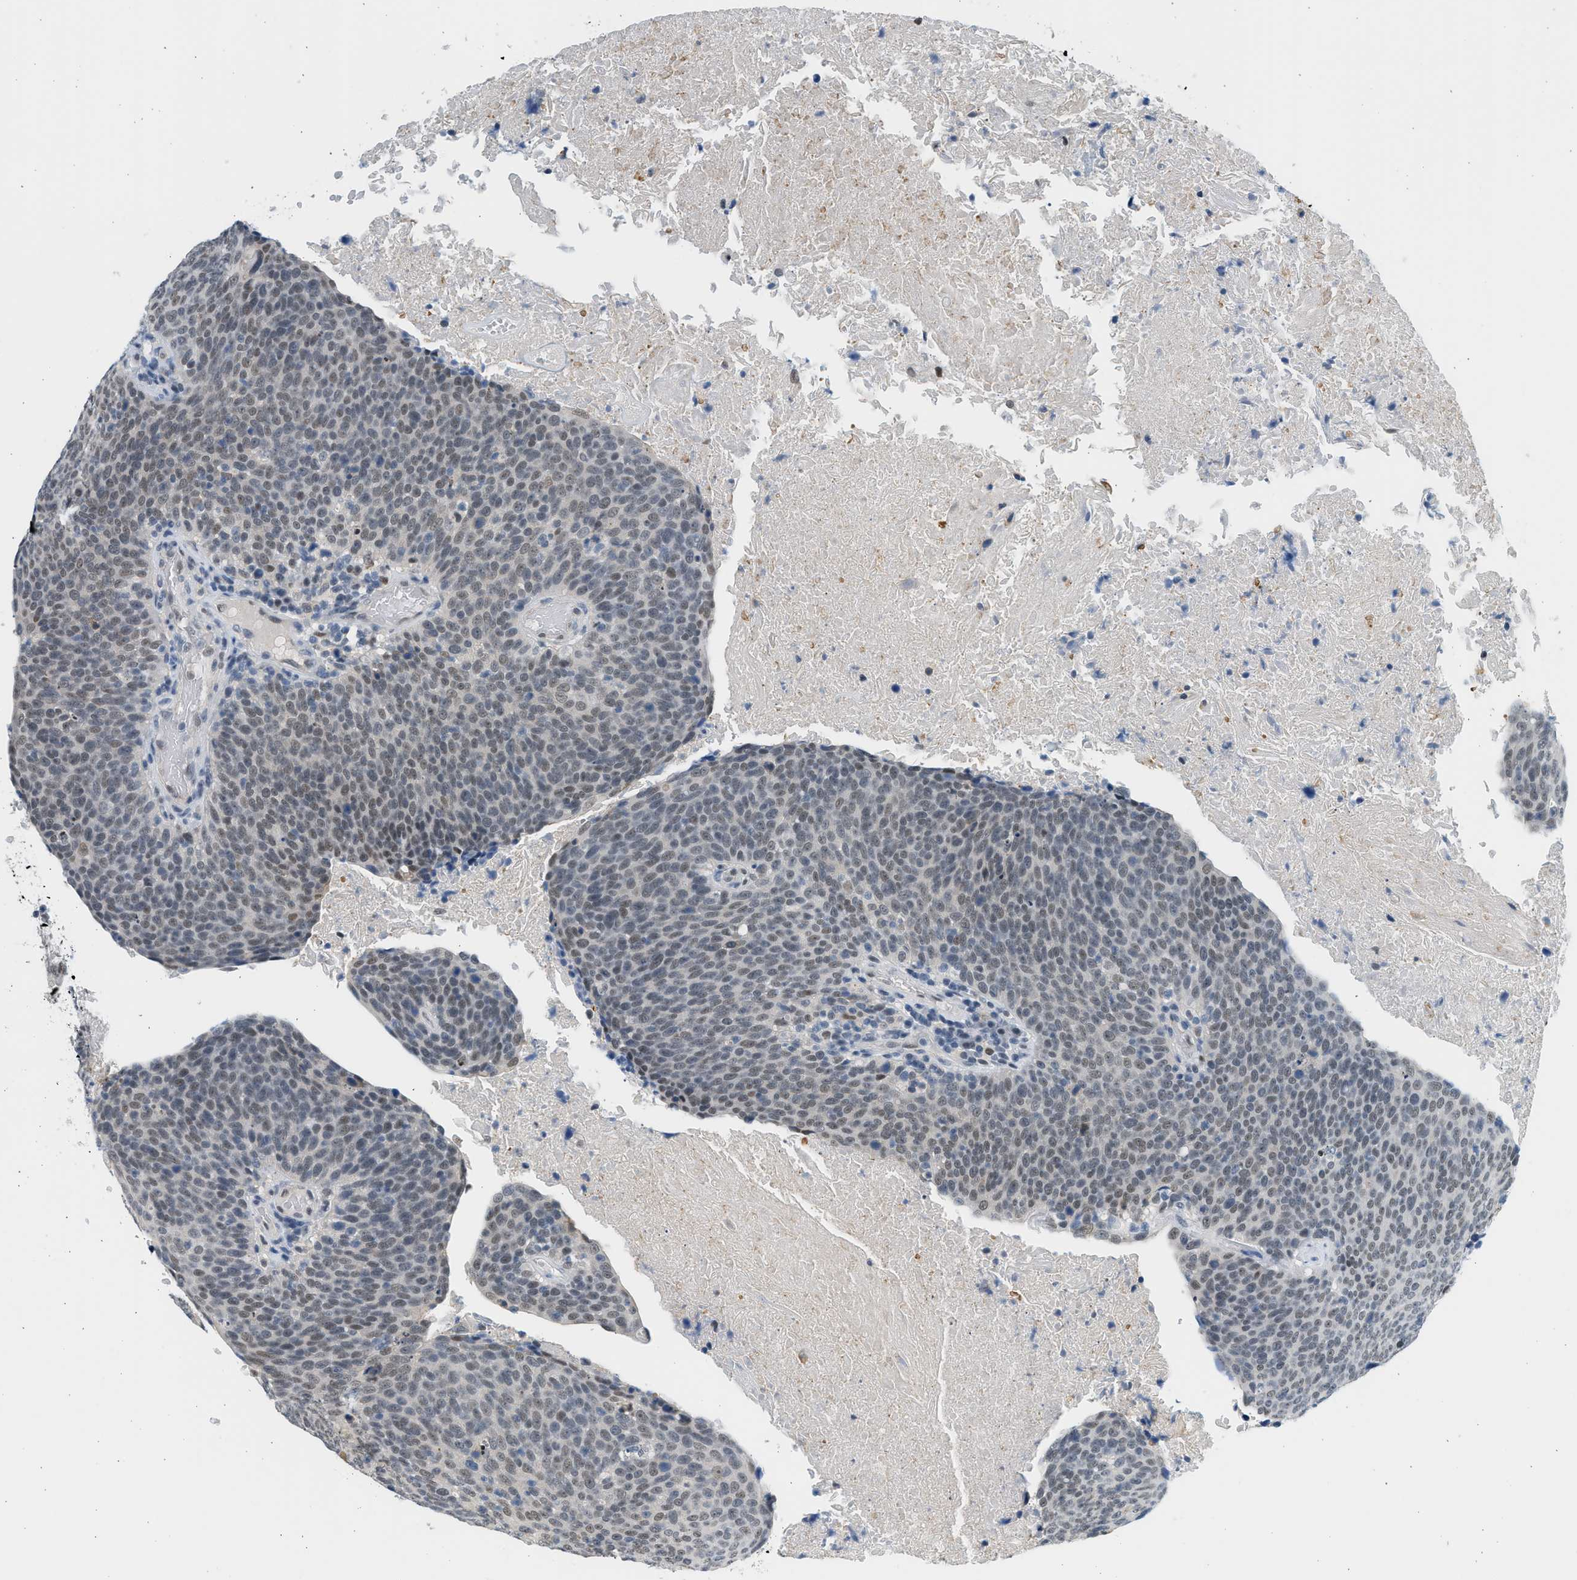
{"staining": {"intensity": "weak", "quantity": ">75%", "location": "nuclear"}, "tissue": "head and neck cancer", "cell_type": "Tumor cells", "image_type": "cancer", "snomed": [{"axis": "morphology", "description": "Squamous cell carcinoma, NOS"}, {"axis": "morphology", "description": "Squamous cell carcinoma, metastatic, NOS"}, {"axis": "topography", "description": "Lymph node"}, {"axis": "topography", "description": "Head-Neck"}], "caption": "Metastatic squamous cell carcinoma (head and neck) tissue demonstrates weak nuclear expression in approximately >75% of tumor cells, visualized by immunohistochemistry.", "gene": "HIPK1", "patient": {"sex": "male", "age": 62}}